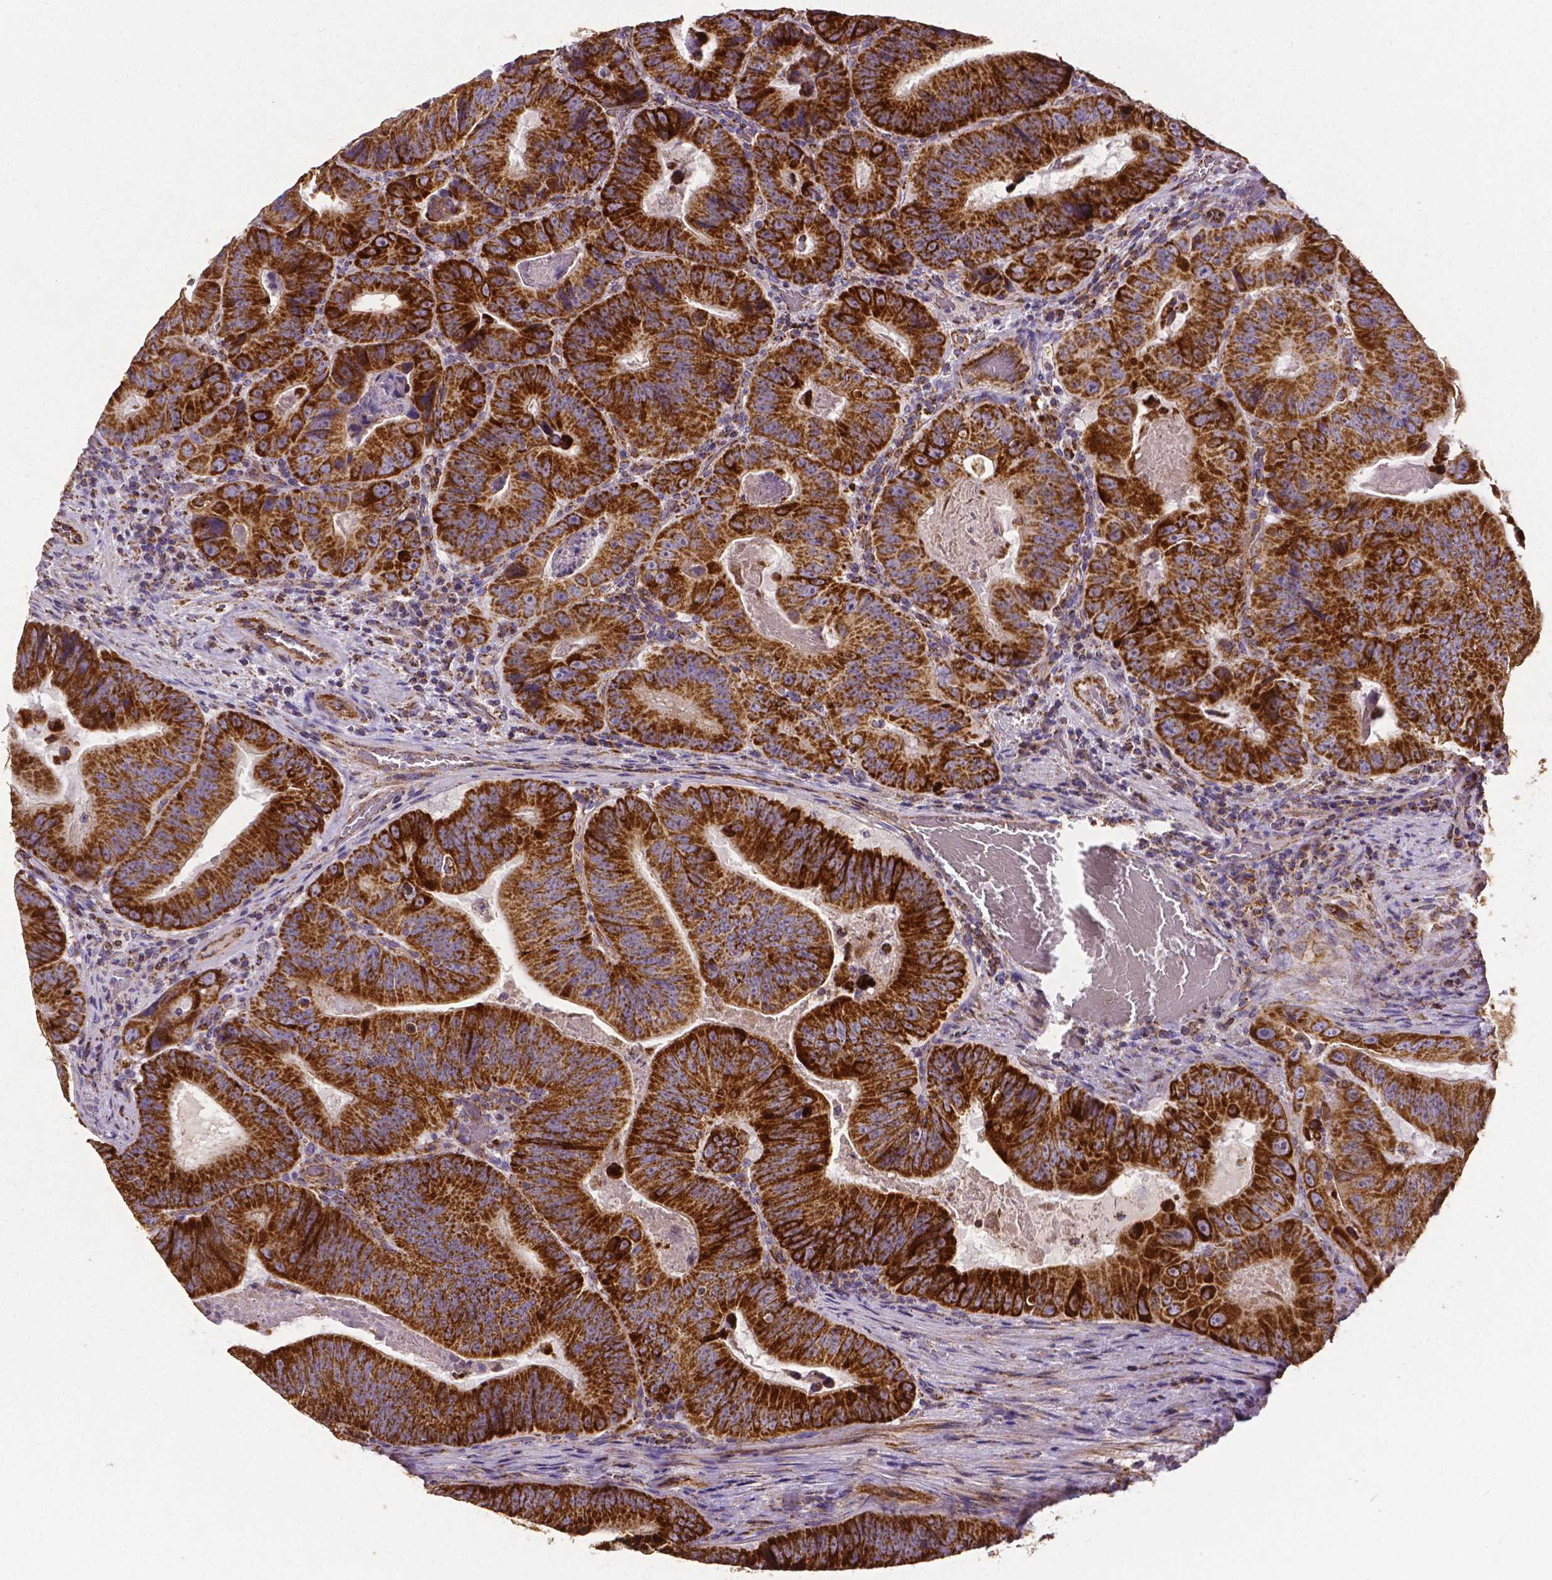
{"staining": {"intensity": "strong", "quantity": ">75%", "location": "cytoplasmic/membranous"}, "tissue": "colorectal cancer", "cell_type": "Tumor cells", "image_type": "cancer", "snomed": [{"axis": "morphology", "description": "Adenocarcinoma, NOS"}, {"axis": "topography", "description": "Colon"}], "caption": "Colorectal adenocarcinoma stained with immunohistochemistry (IHC) demonstrates strong cytoplasmic/membranous positivity in approximately >75% of tumor cells. (DAB (3,3'-diaminobenzidine) IHC with brightfield microscopy, high magnification).", "gene": "MACC1", "patient": {"sex": "female", "age": 86}}